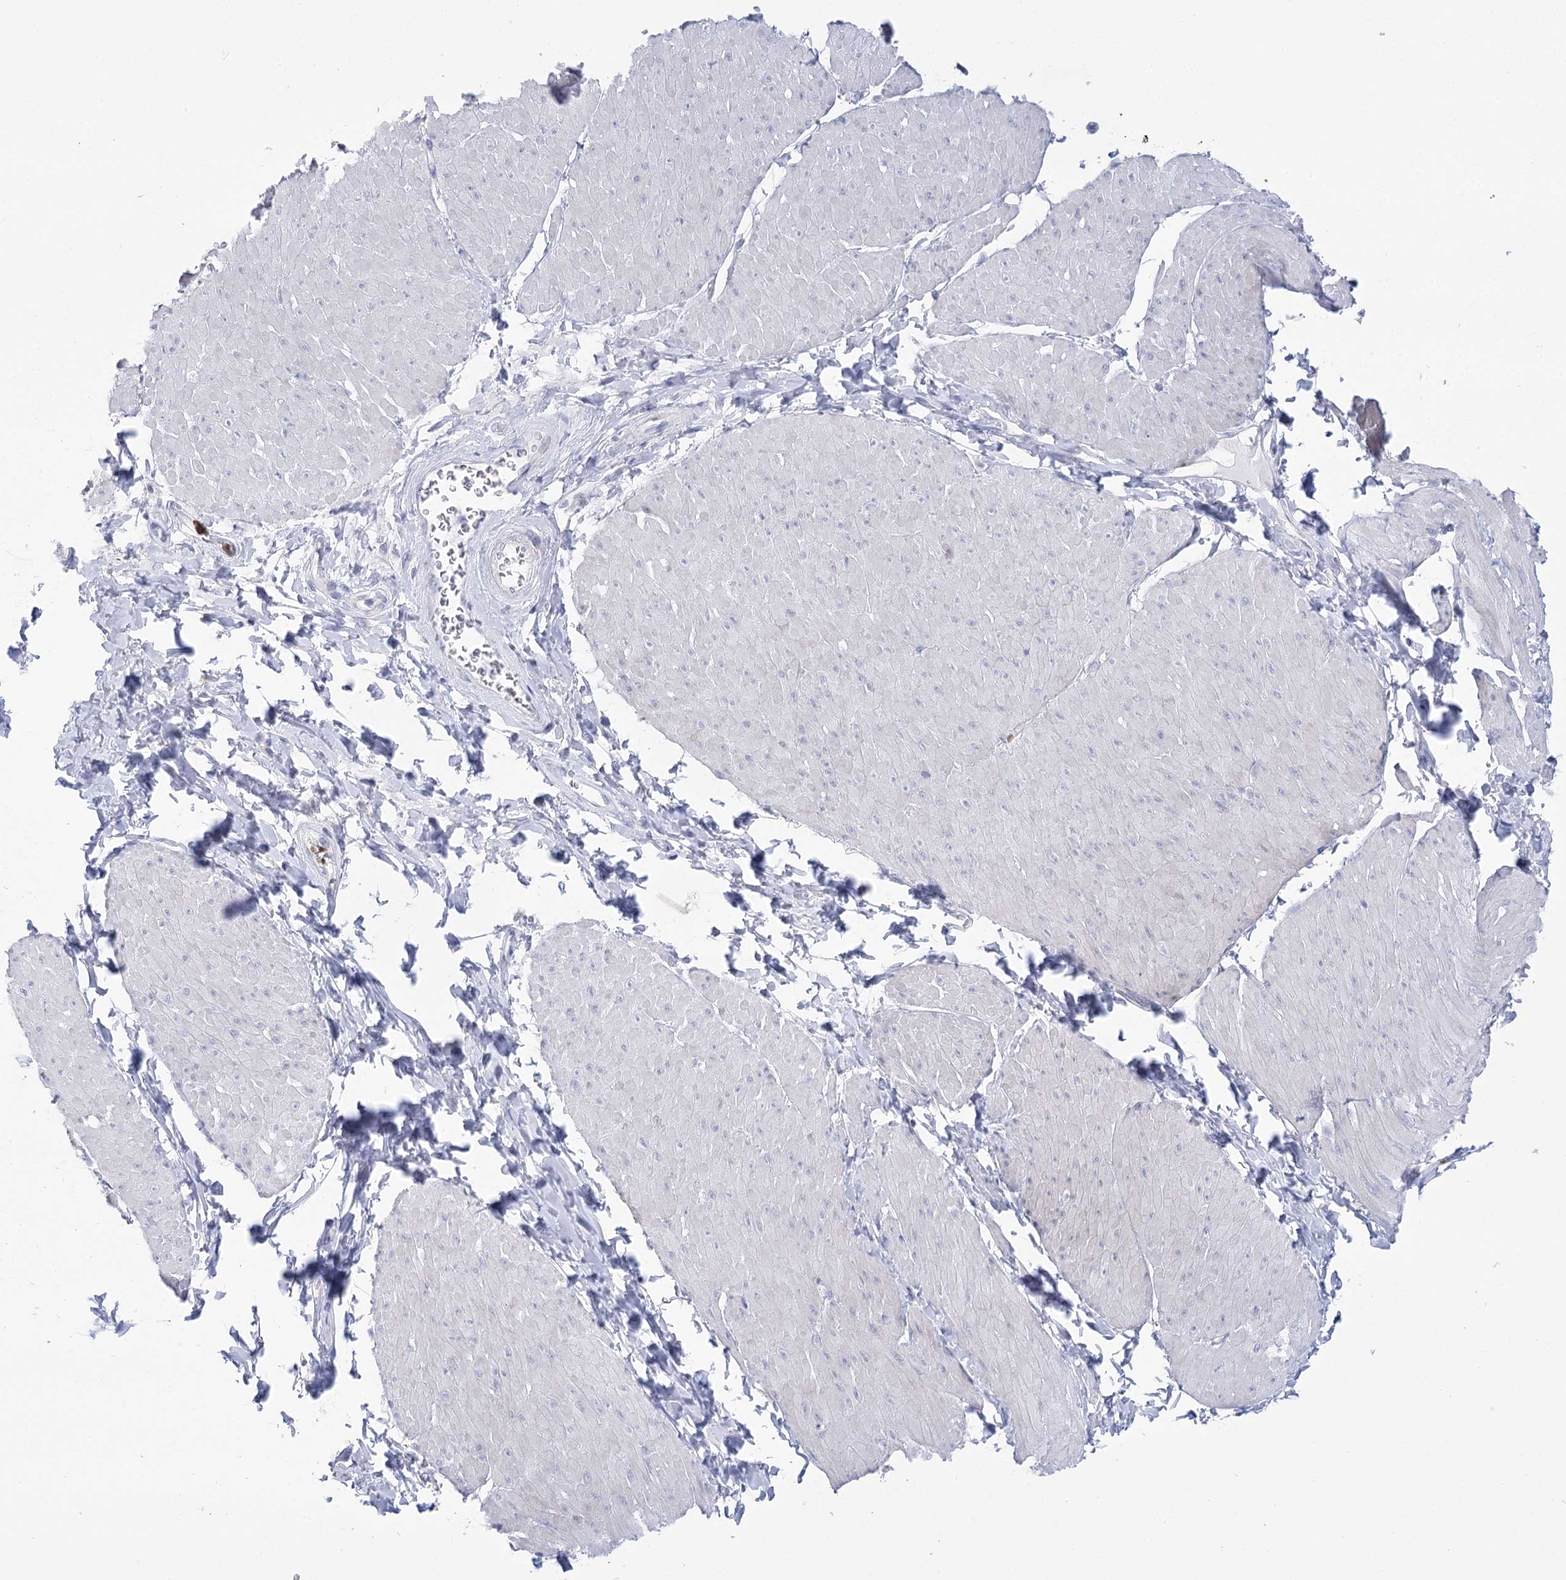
{"staining": {"intensity": "negative", "quantity": "none", "location": "none"}, "tissue": "smooth muscle", "cell_type": "Smooth muscle cells", "image_type": "normal", "snomed": [{"axis": "morphology", "description": "Urothelial carcinoma, High grade"}, {"axis": "topography", "description": "Urinary bladder"}], "caption": "Protein analysis of benign smooth muscle exhibits no significant staining in smooth muscle cells. The staining is performed using DAB brown chromogen with nuclei counter-stained in using hematoxylin.", "gene": "SIAE", "patient": {"sex": "male", "age": 46}}